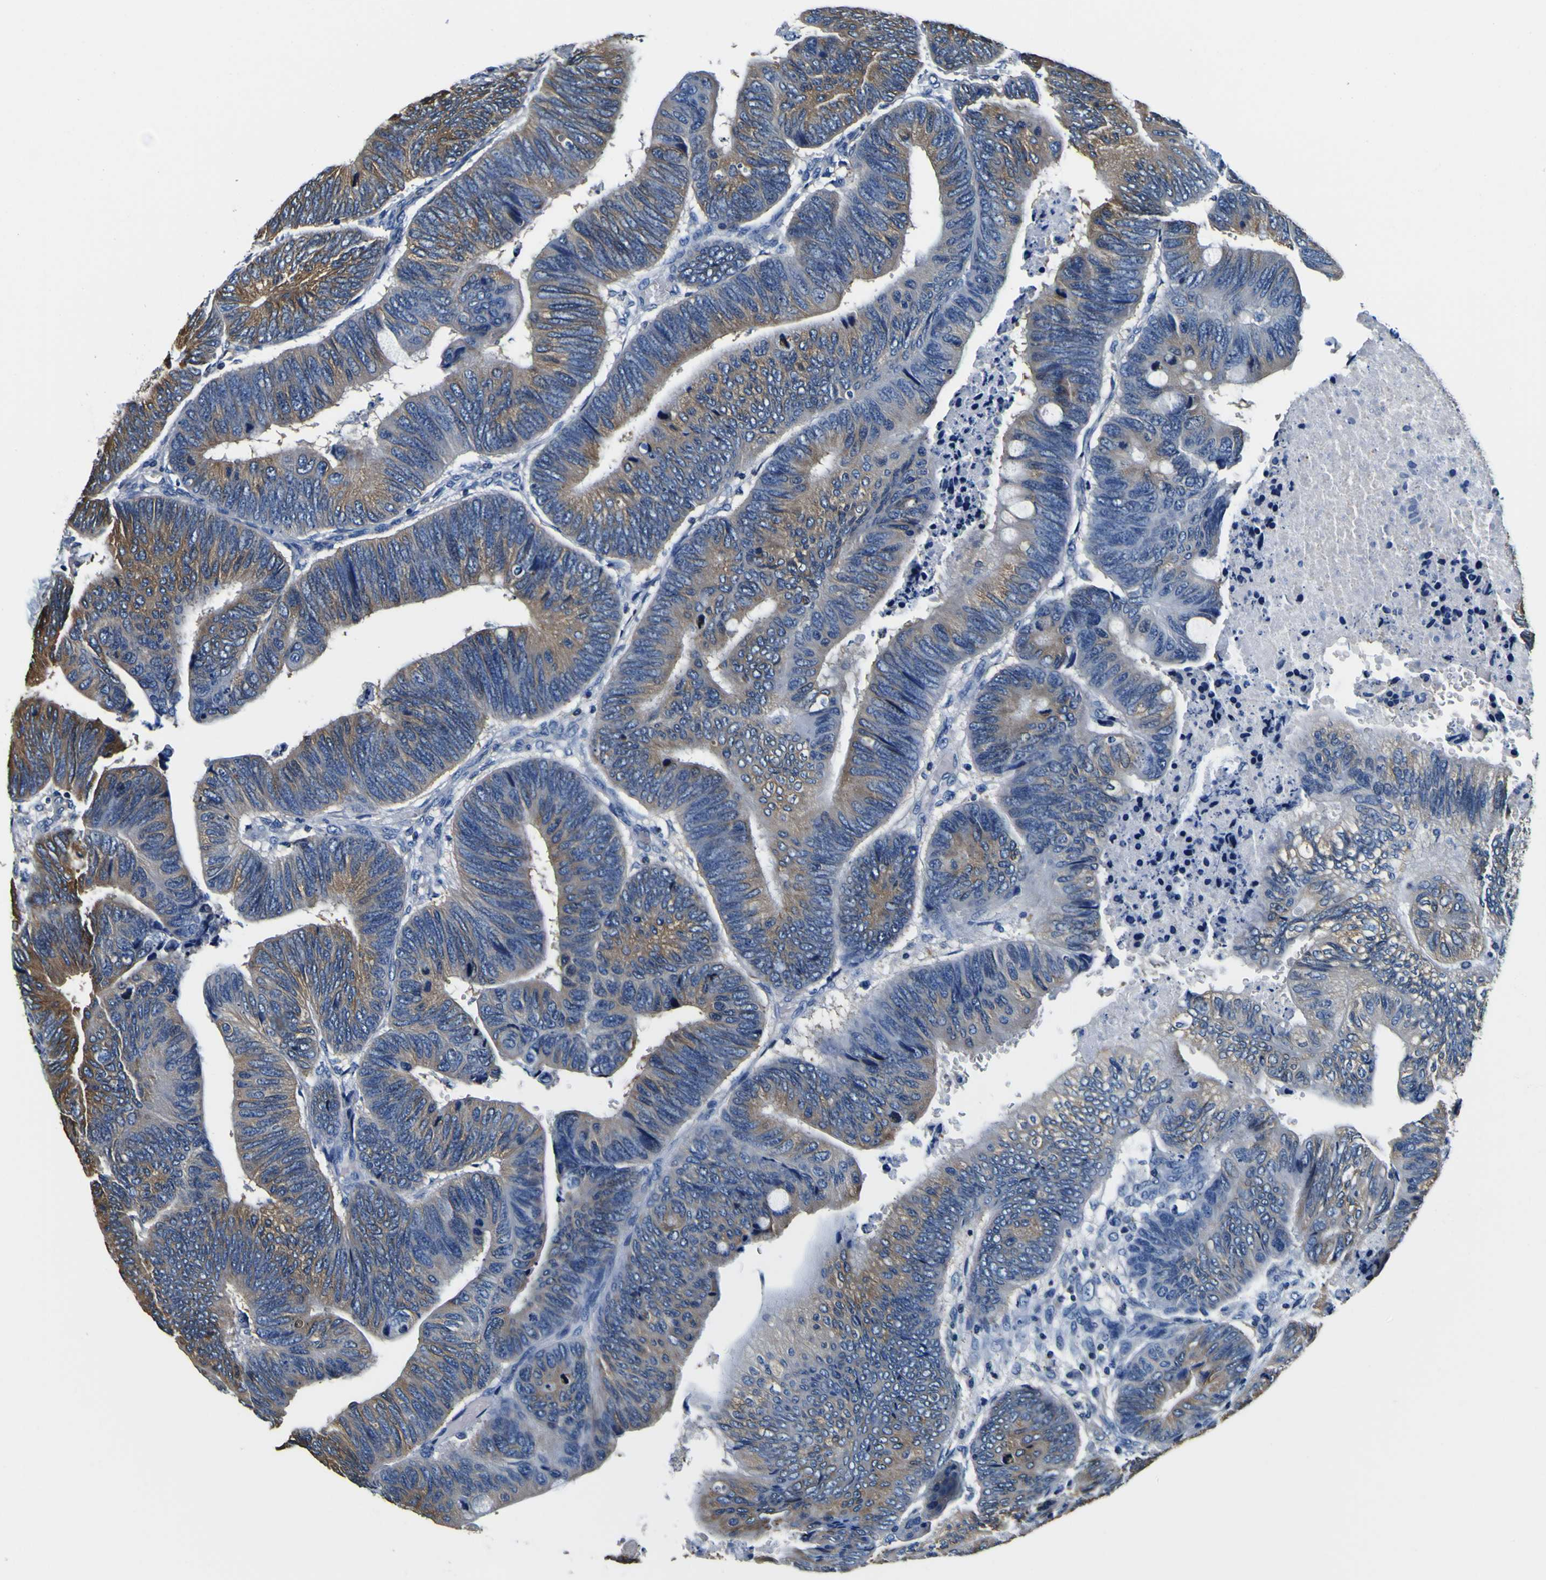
{"staining": {"intensity": "weak", "quantity": ">75%", "location": "cytoplasmic/membranous"}, "tissue": "colorectal cancer", "cell_type": "Tumor cells", "image_type": "cancer", "snomed": [{"axis": "morphology", "description": "Normal tissue, NOS"}, {"axis": "morphology", "description": "Adenocarcinoma, NOS"}, {"axis": "topography", "description": "Rectum"}, {"axis": "topography", "description": "Peripheral nerve tissue"}], "caption": "Immunohistochemical staining of human colorectal cancer shows low levels of weak cytoplasmic/membranous protein positivity in approximately >75% of tumor cells.", "gene": "TUBA1B", "patient": {"sex": "male", "age": 92}}